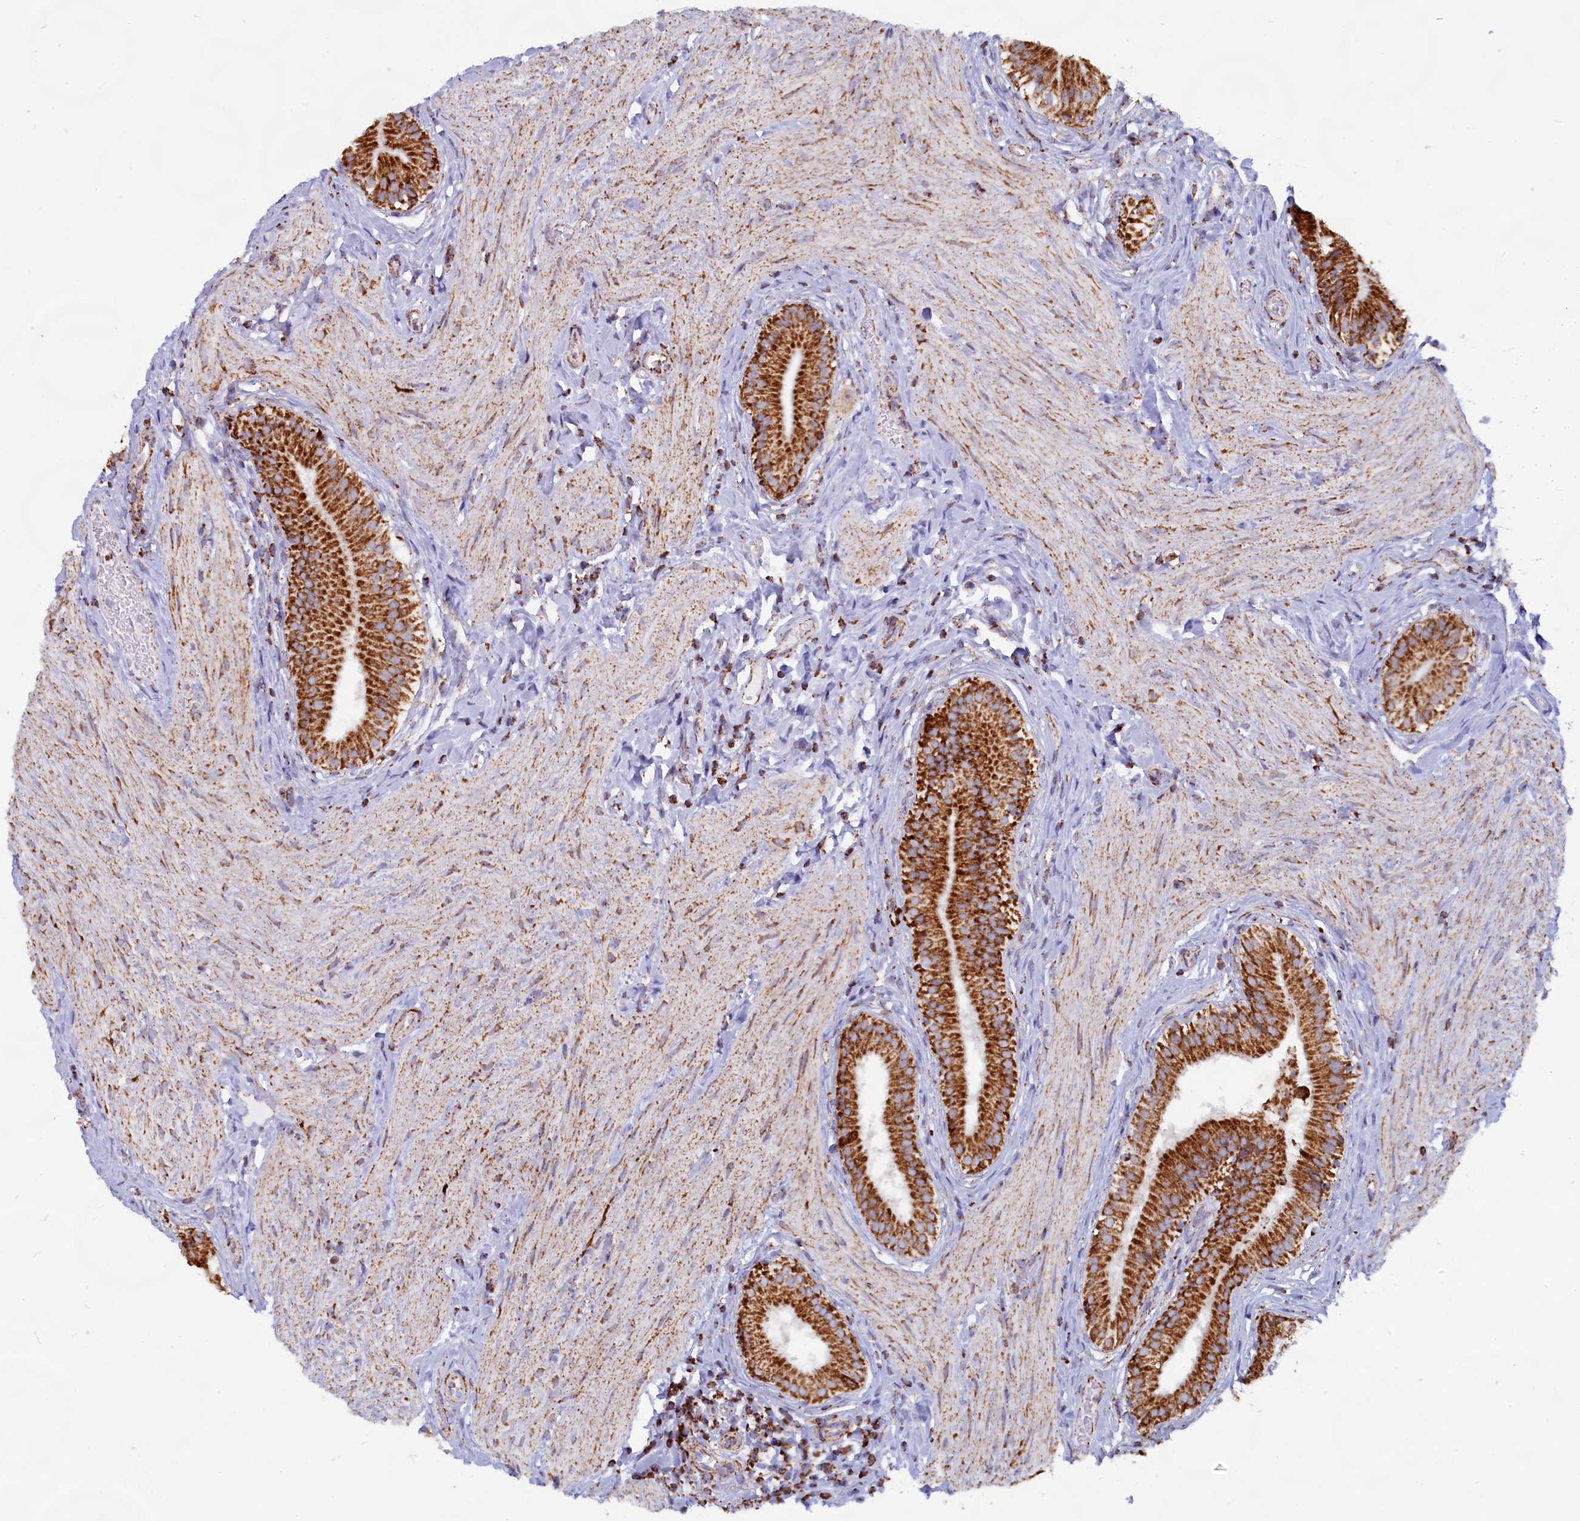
{"staining": {"intensity": "strong", "quantity": ">75%", "location": "cytoplasmic/membranous"}, "tissue": "gallbladder", "cell_type": "Glandular cells", "image_type": "normal", "snomed": [{"axis": "morphology", "description": "Normal tissue, NOS"}, {"axis": "topography", "description": "Gallbladder"}], "caption": "Immunohistochemical staining of normal gallbladder reveals strong cytoplasmic/membranous protein expression in approximately >75% of glandular cells.", "gene": "C1D", "patient": {"sex": "female", "age": 47}}